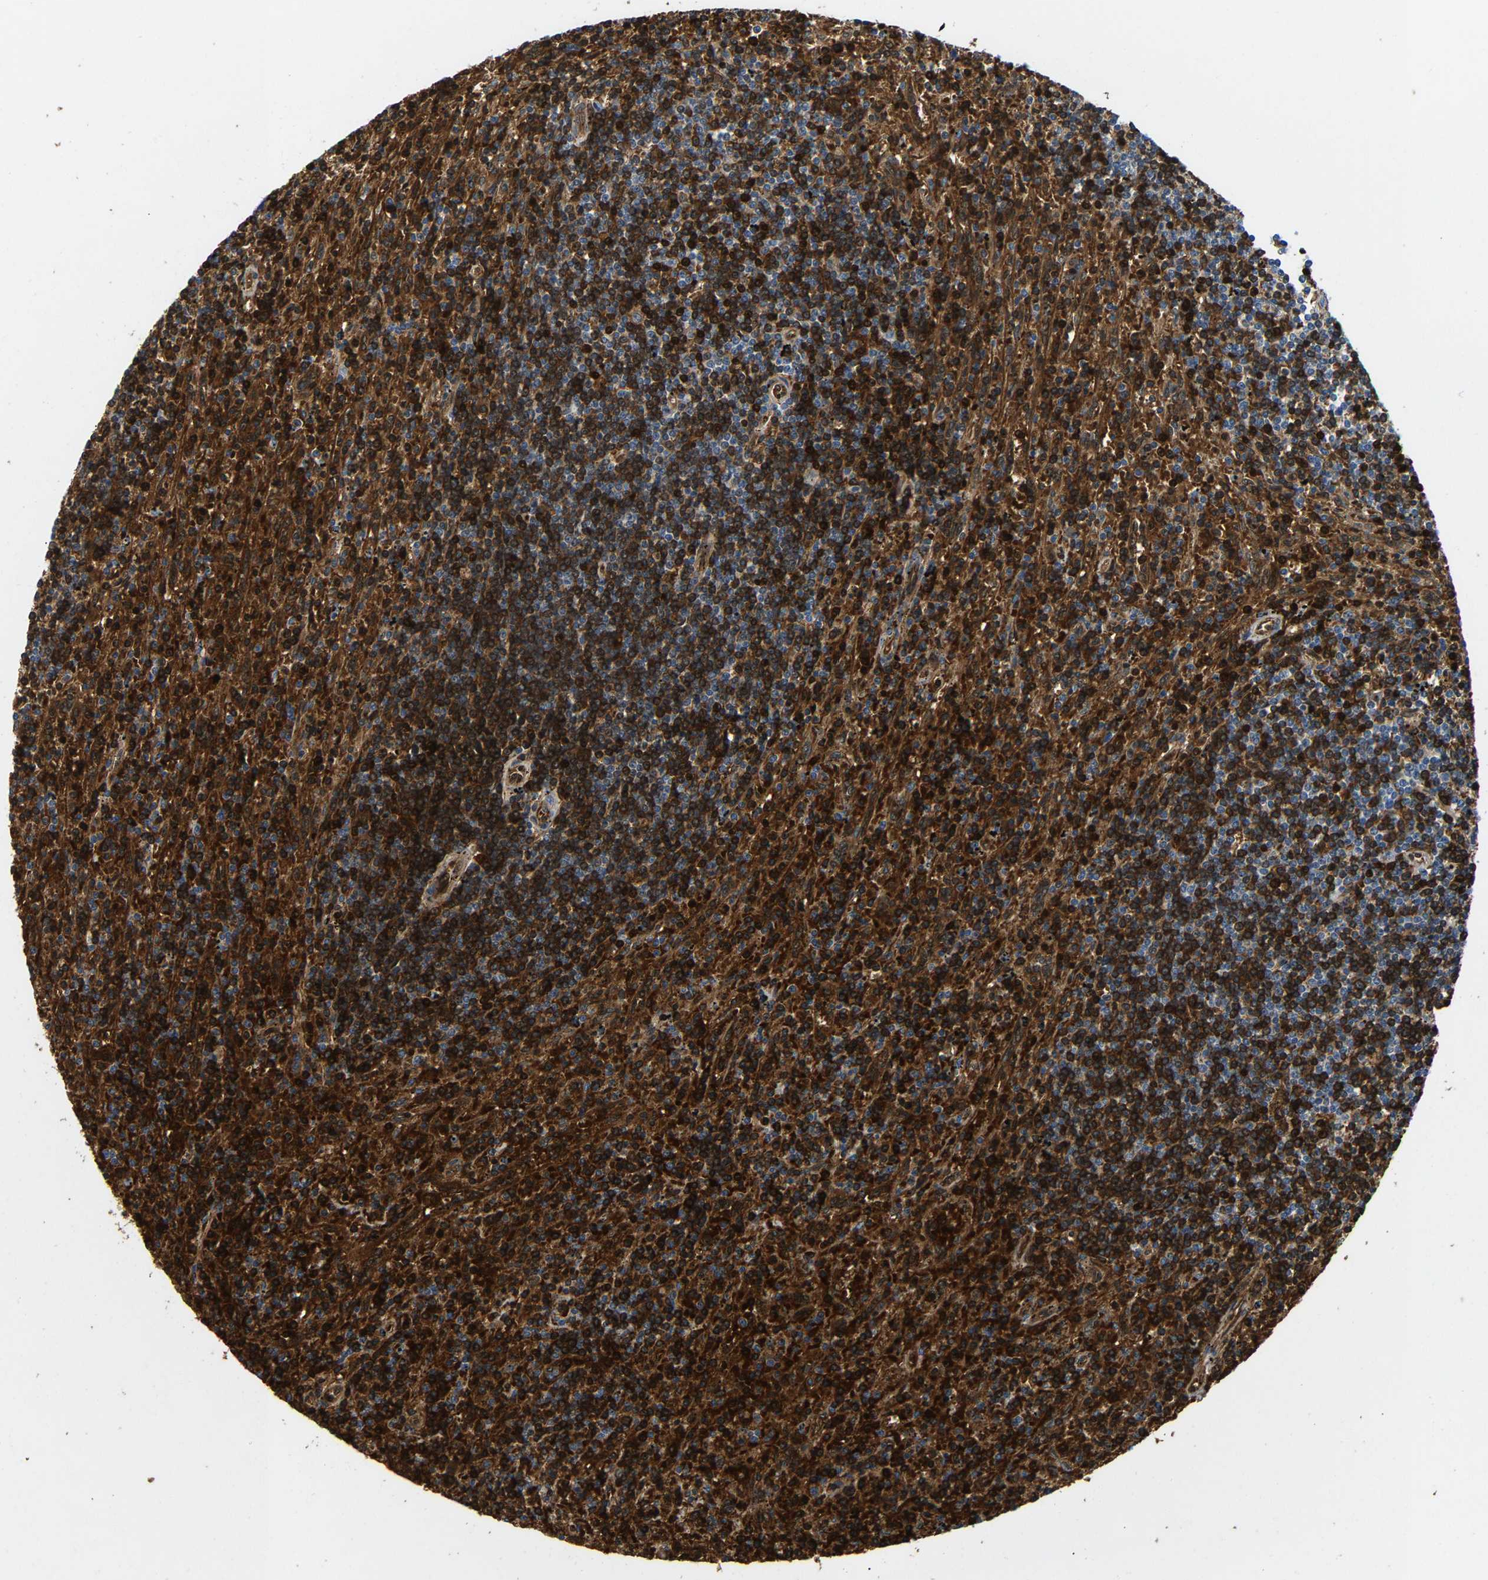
{"staining": {"intensity": "strong", "quantity": "25%-75%", "location": "cytoplasmic/membranous,nuclear"}, "tissue": "lymphoma", "cell_type": "Tumor cells", "image_type": "cancer", "snomed": [{"axis": "morphology", "description": "Malignant lymphoma, non-Hodgkin's type, Low grade"}, {"axis": "topography", "description": "Spleen"}], "caption": "Immunohistochemistry (IHC) micrograph of neoplastic tissue: lymphoma stained using IHC reveals high levels of strong protein expression localized specifically in the cytoplasmic/membranous and nuclear of tumor cells, appearing as a cytoplasmic/membranous and nuclear brown color.", "gene": "GIMAP7", "patient": {"sex": "male", "age": 76}}